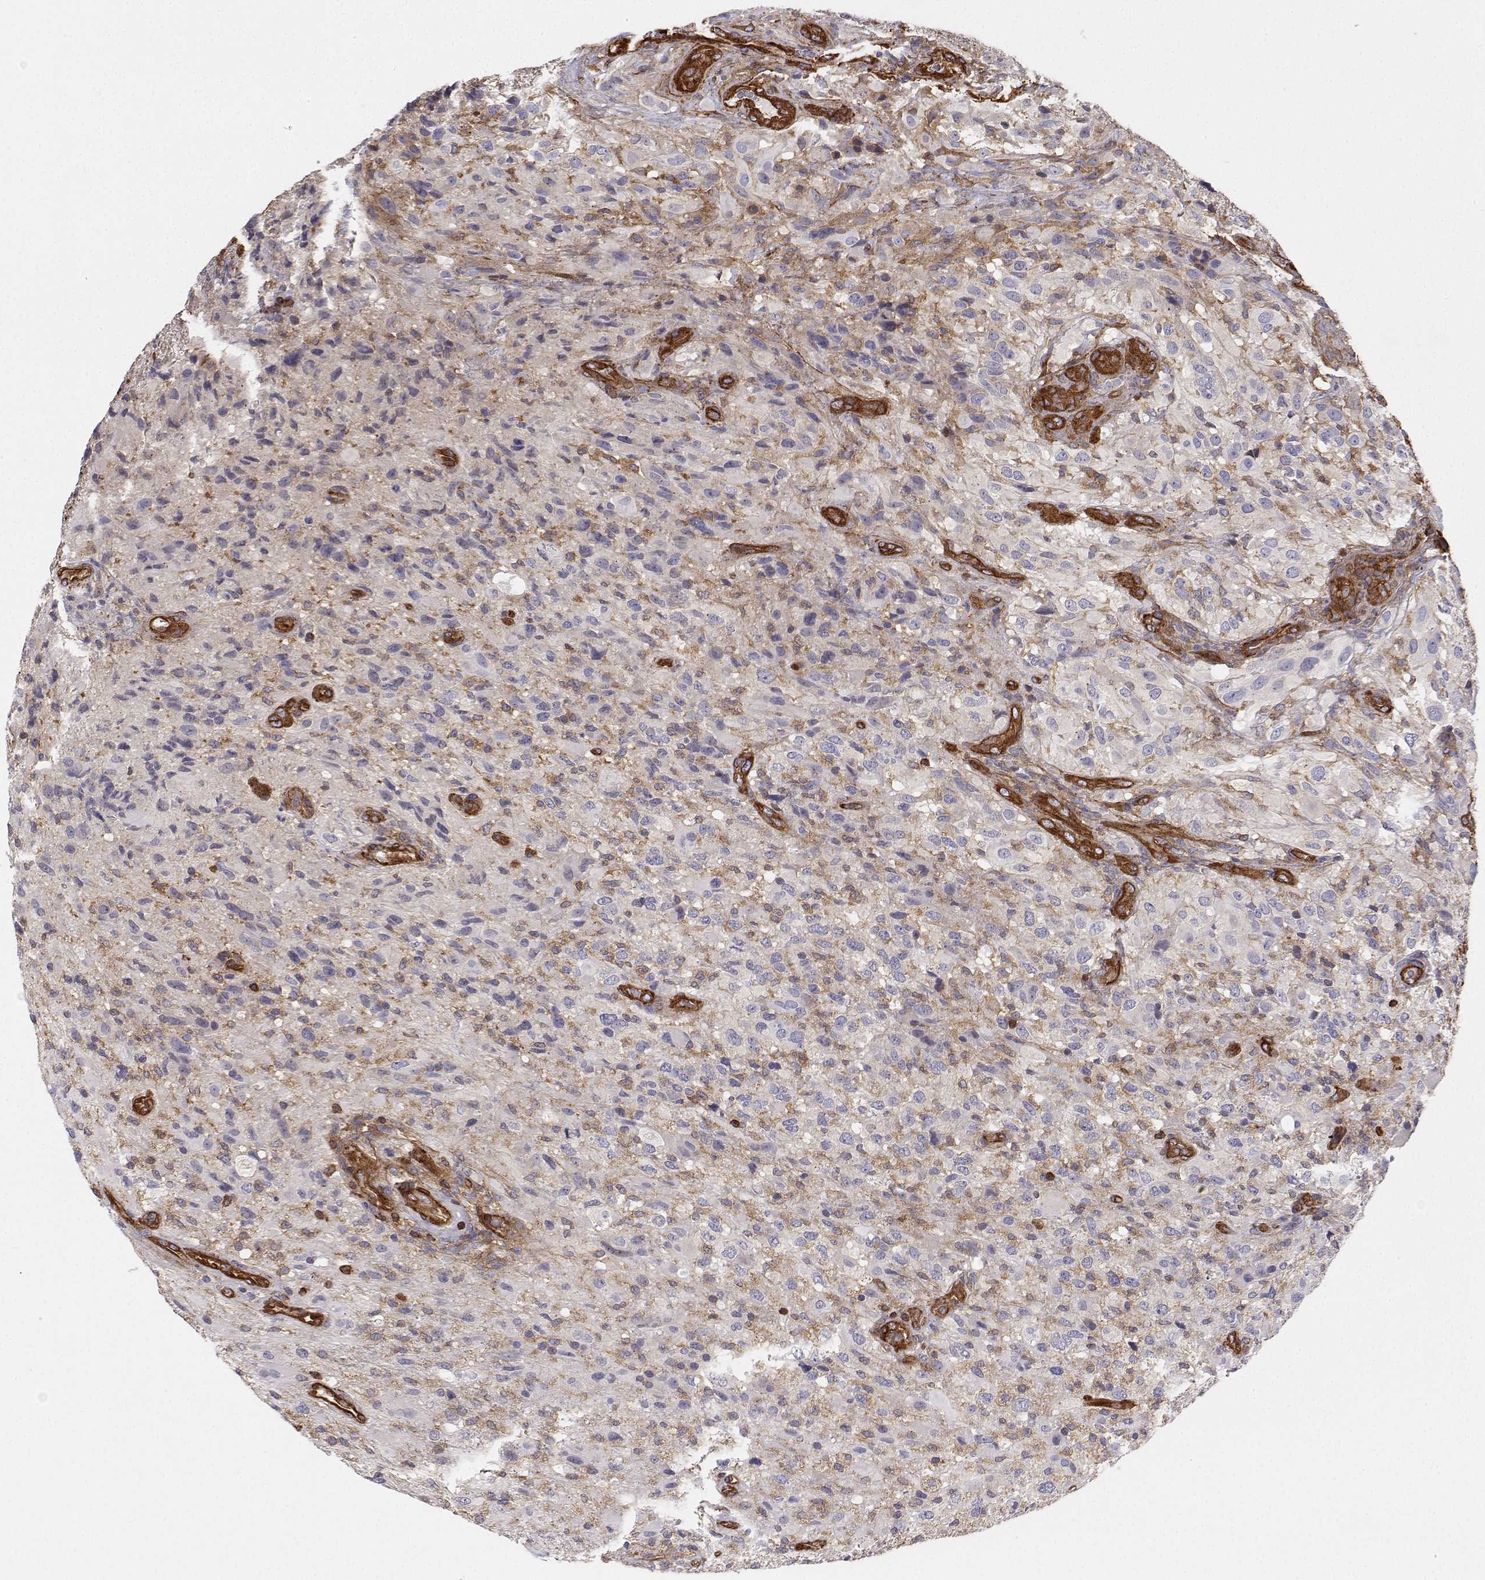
{"staining": {"intensity": "negative", "quantity": "none", "location": "none"}, "tissue": "glioma", "cell_type": "Tumor cells", "image_type": "cancer", "snomed": [{"axis": "morphology", "description": "Glioma, malignant, High grade"}, {"axis": "topography", "description": "Brain"}], "caption": "An image of human glioma is negative for staining in tumor cells.", "gene": "MYH9", "patient": {"sex": "male", "age": 53}}